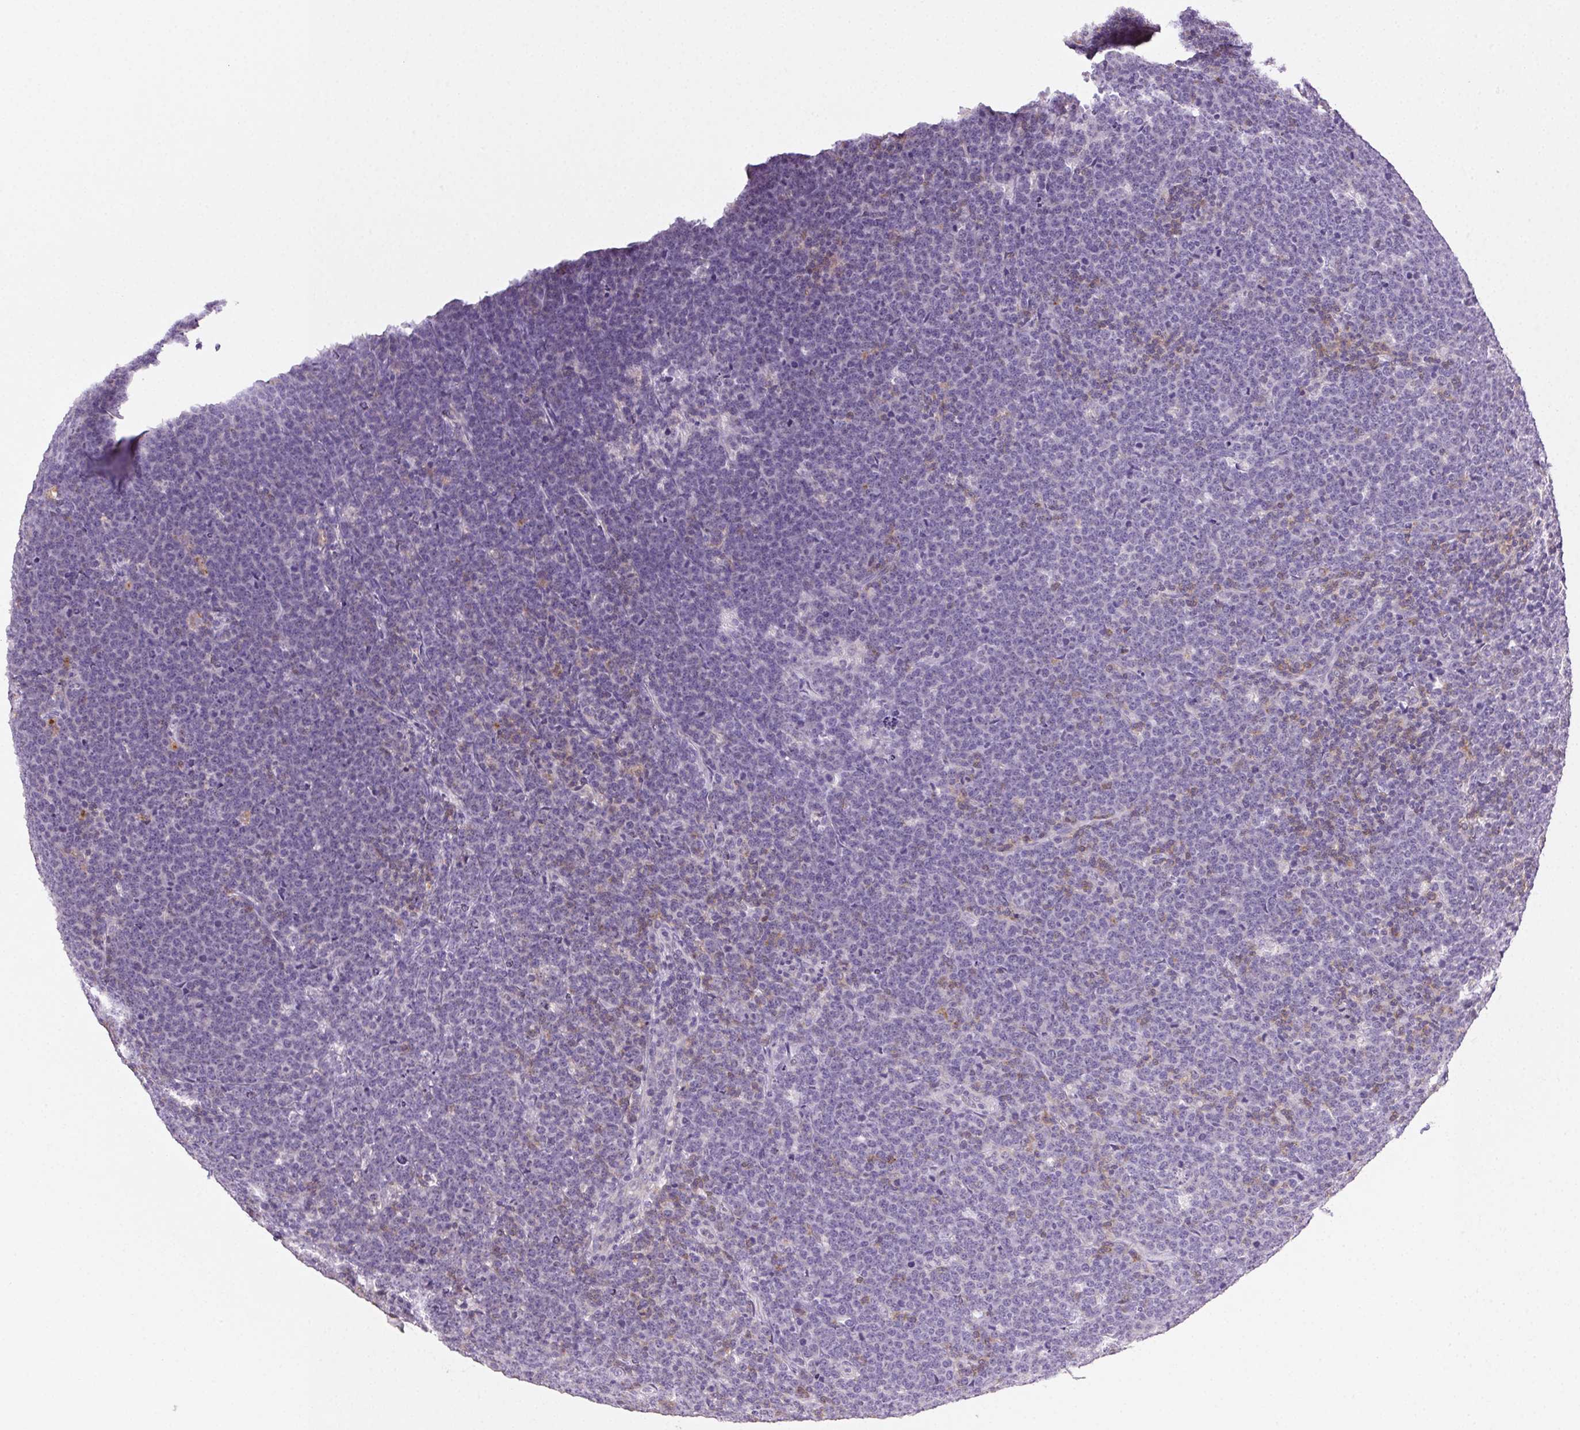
{"staining": {"intensity": "negative", "quantity": "none", "location": "none"}, "tissue": "lymphoma", "cell_type": "Tumor cells", "image_type": "cancer", "snomed": [{"axis": "morphology", "description": "Malignant lymphoma, non-Hodgkin's type, High grade"}, {"axis": "topography", "description": "Small intestine"}, {"axis": "topography", "description": "Colon"}], "caption": "Histopathology image shows no protein positivity in tumor cells of high-grade malignant lymphoma, non-Hodgkin's type tissue.", "gene": "AKAP5", "patient": {"sex": "male", "age": 8}}